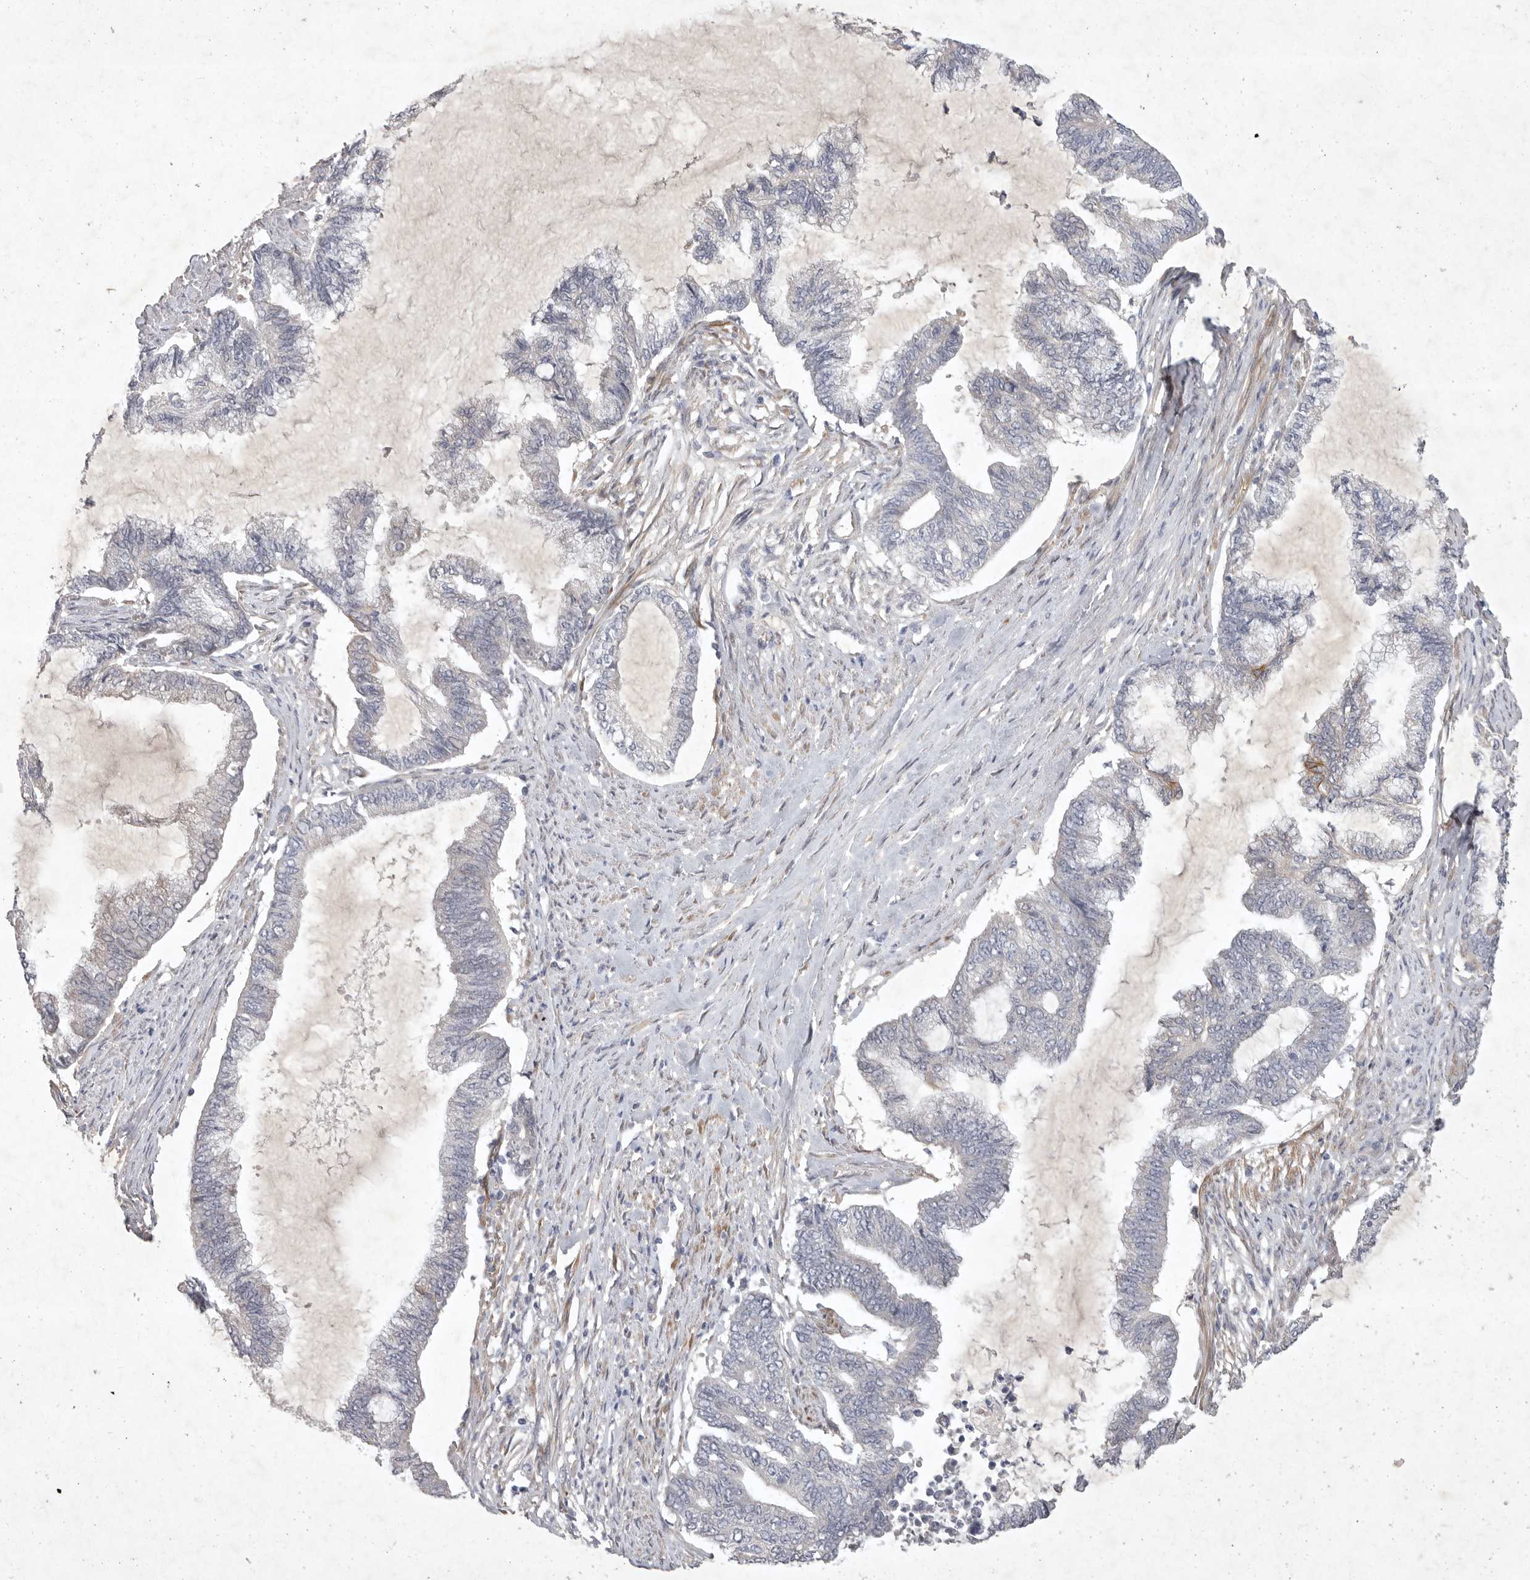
{"staining": {"intensity": "negative", "quantity": "none", "location": "none"}, "tissue": "endometrial cancer", "cell_type": "Tumor cells", "image_type": "cancer", "snomed": [{"axis": "morphology", "description": "Adenocarcinoma, NOS"}, {"axis": "topography", "description": "Endometrium"}], "caption": "The photomicrograph exhibits no staining of tumor cells in adenocarcinoma (endometrial).", "gene": "BZW2", "patient": {"sex": "female", "age": 86}}